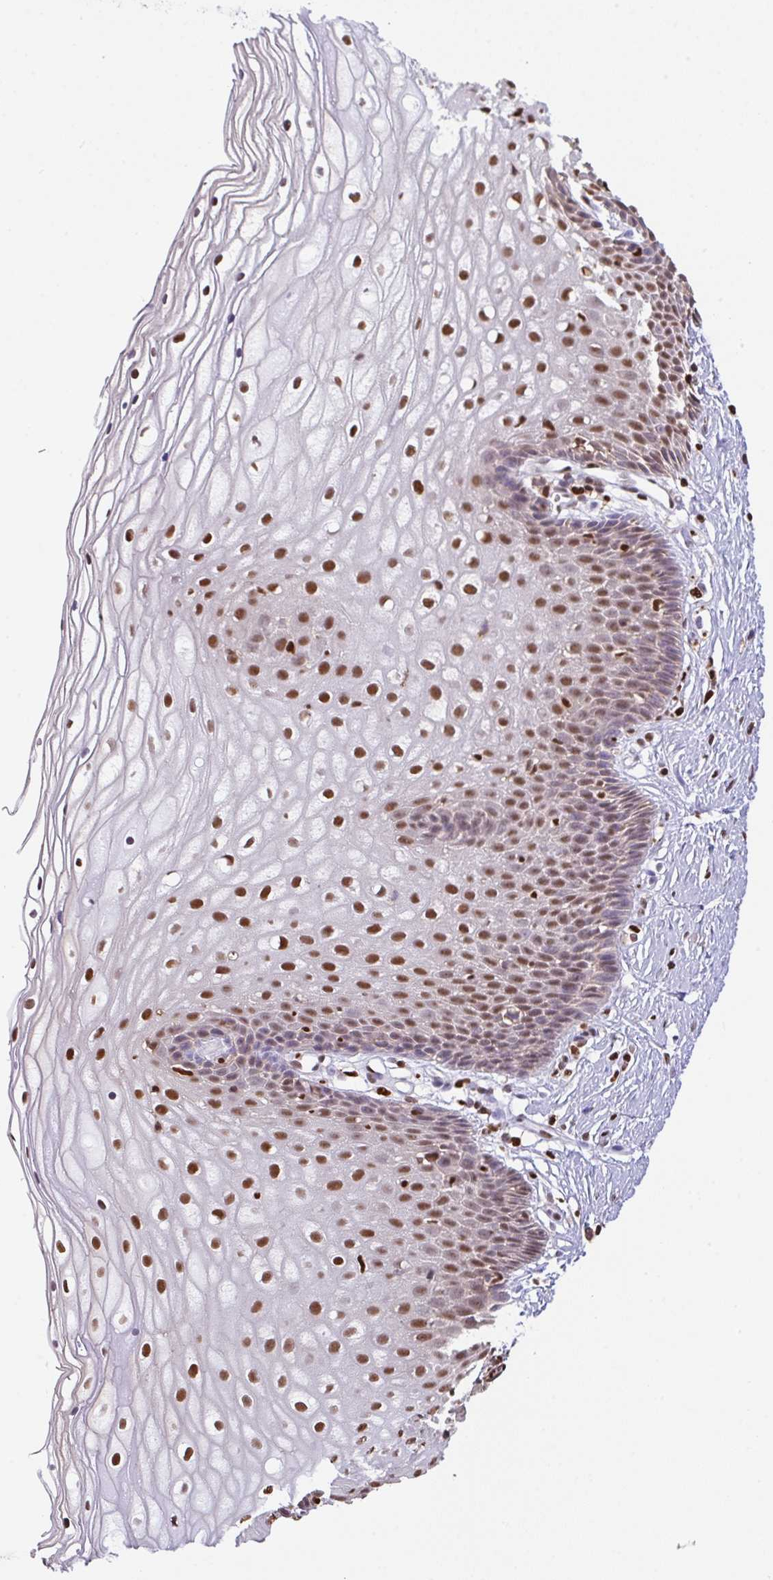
{"staining": {"intensity": "moderate", "quantity": "25%-75%", "location": "nuclear"}, "tissue": "cervix", "cell_type": "Glandular cells", "image_type": "normal", "snomed": [{"axis": "morphology", "description": "Normal tissue, NOS"}, {"axis": "topography", "description": "Cervix"}], "caption": "A histopathology image of cervix stained for a protein displays moderate nuclear brown staining in glandular cells. Nuclei are stained in blue.", "gene": "BTBD10", "patient": {"sex": "female", "age": 36}}